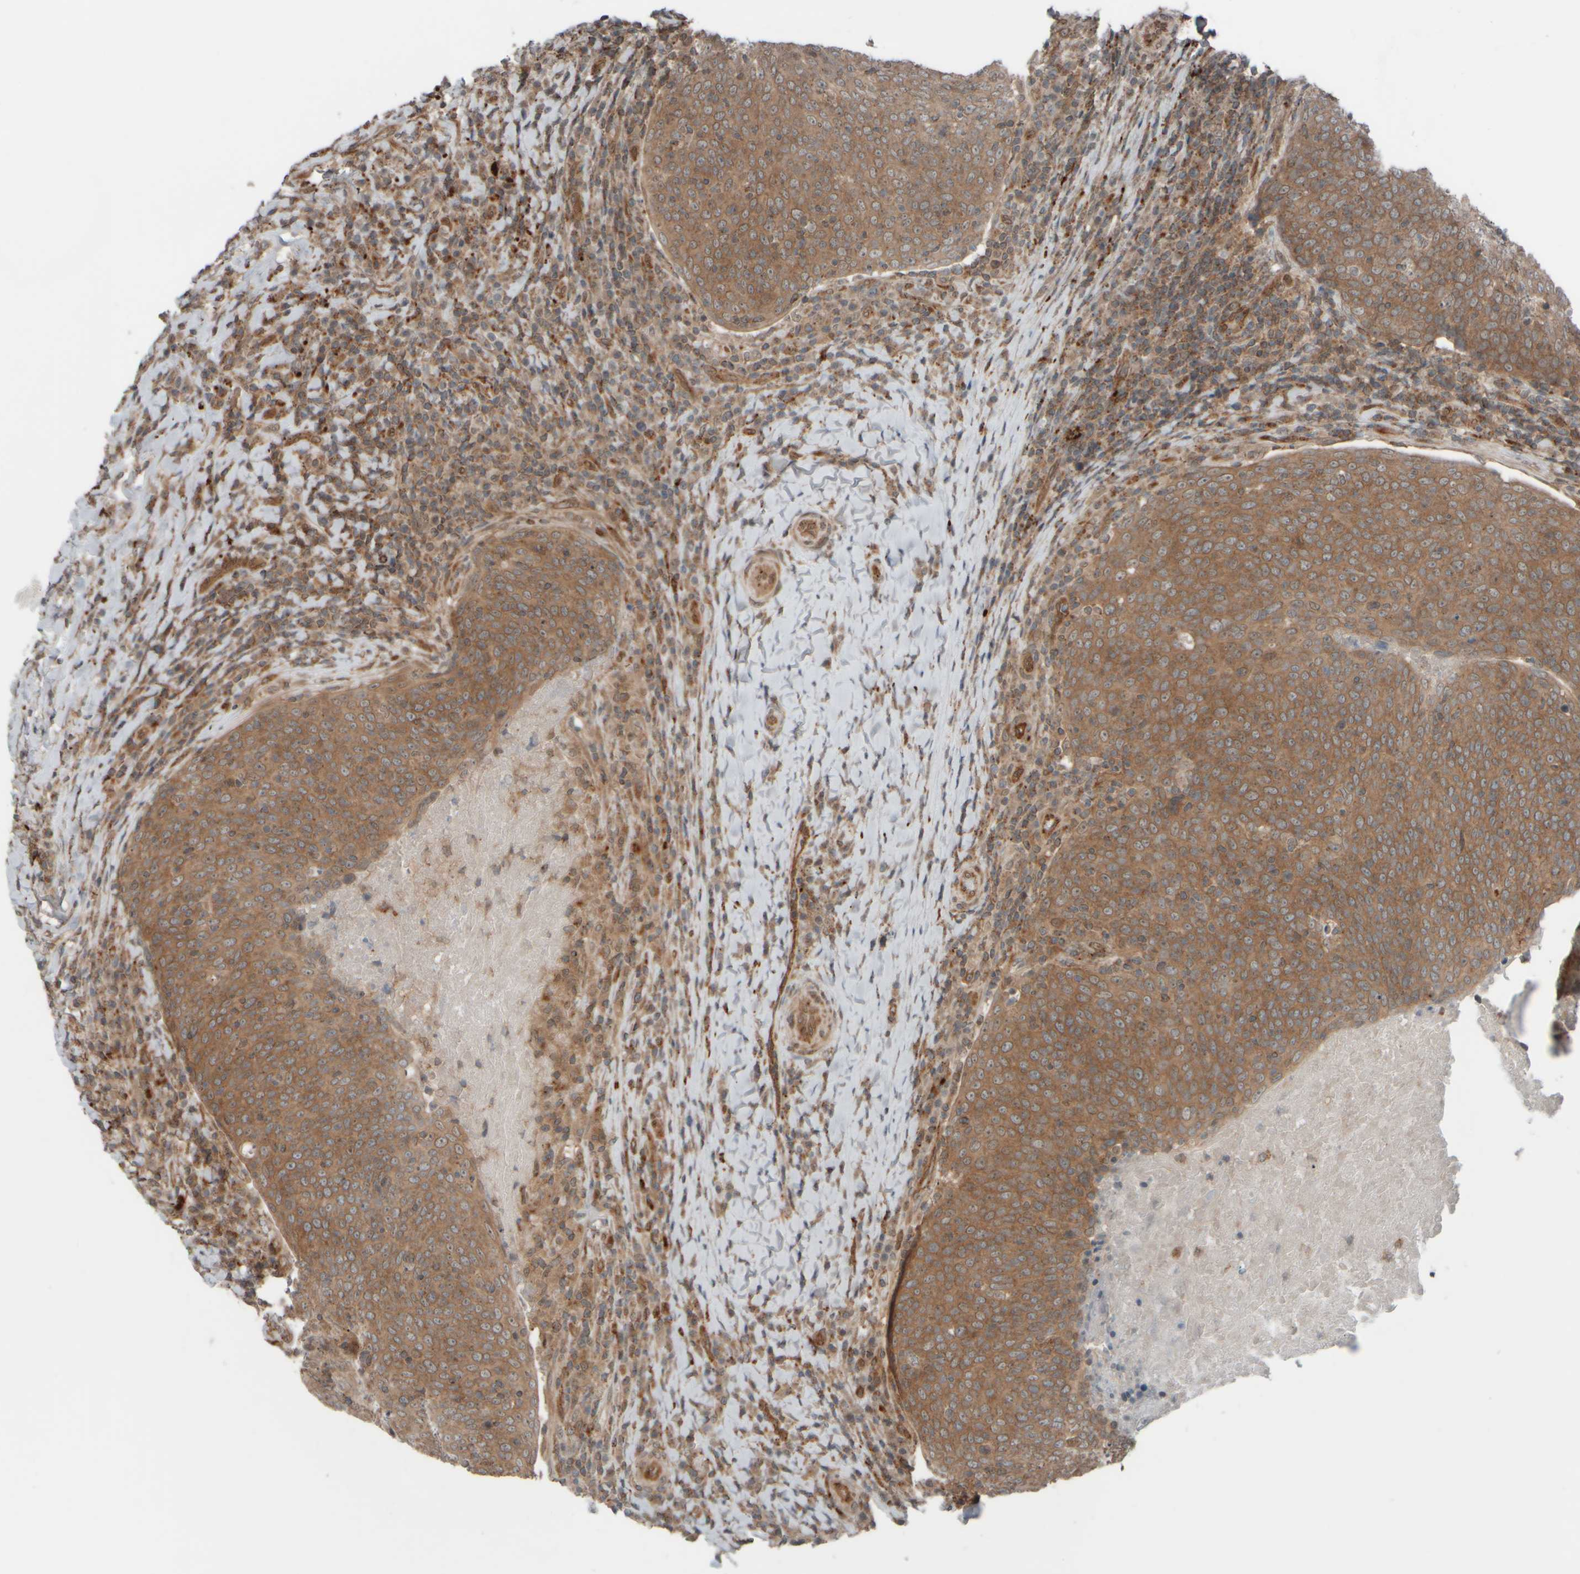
{"staining": {"intensity": "moderate", "quantity": ">75%", "location": "cytoplasmic/membranous"}, "tissue": "head and neck cancer", "cell_type": "Tumor cells", "image_type": "cancer", "snomed": [{"axis": "morphology", "description": "Squamous cell carcinoma, NOS"}, {"axis": "morphology", "description": "Squamous cell carcinoma, metastatic, NOS"}, {"axis": "topography", "description": "Lymph node"}, {"axis": "topography", "description": "Head-Neck"}], "caption": "Immunohistochemistry (IHC) (DAB (3,3'-diaminobenzidine)) staining of metastatic squamous cell carcinoma (head and neck) exhibits moderate cytoplasmic/membranous protein expression in approximately >75% of tumor cells. Nuclei are stained in blue.", "gene": "GIGYF1", "patient": {"sex": "male", "age": 62}}